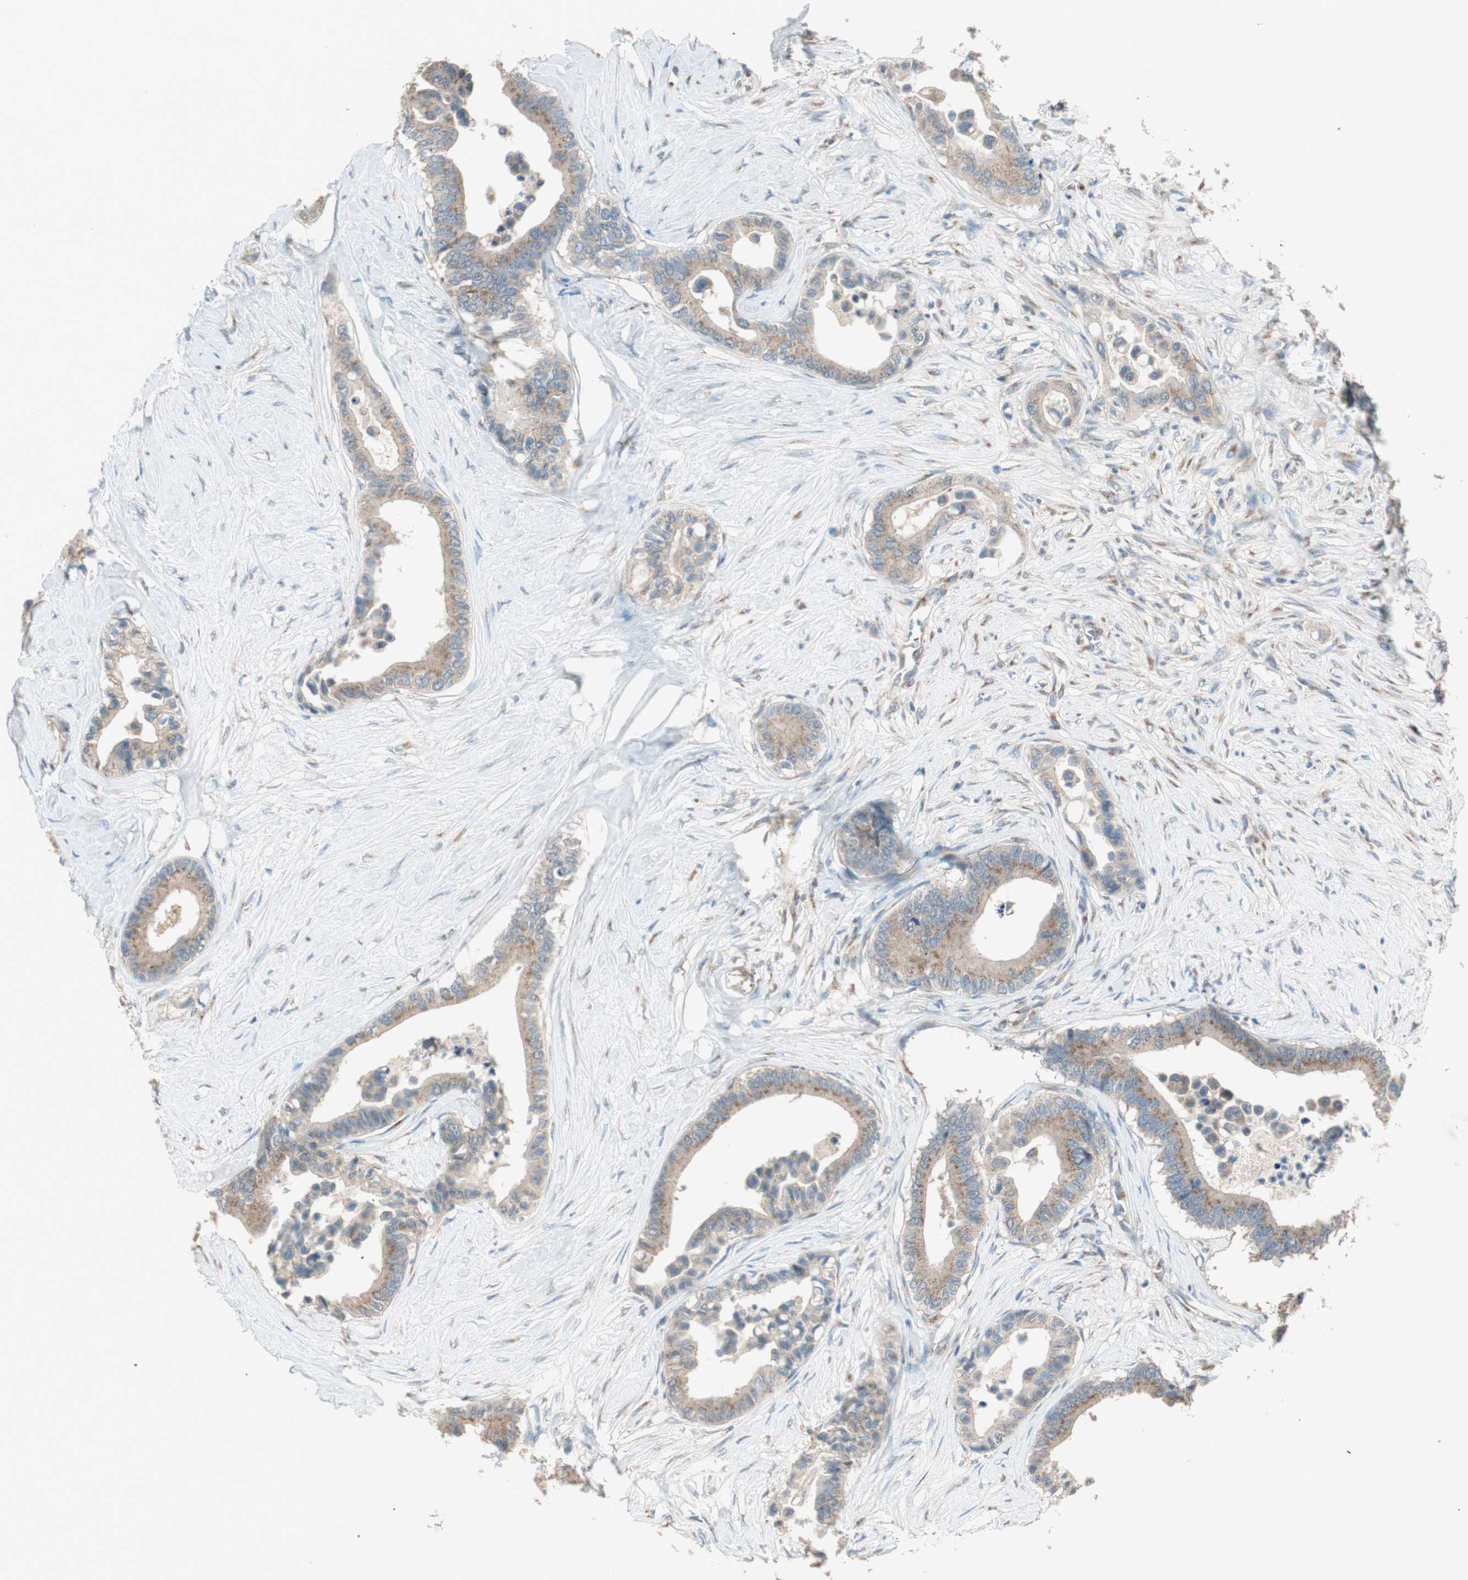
{"staining": {"intensity": "moderate", "quantity": ">75%", "location": "cytoplasmic/membranous"}, "tissue": "colorectal cancer", "cell_type": "Tumor cells", "image_type": "cancer", "snomed": [{"axis": "morphology", "description": "Normal tissue, NOS"}, {"axis": "morphology", "description": "Adenocarcinoma, NOS"}, {"axis": "topography", "description": "Colon"}], "caption": "Human colorectal cancer (adenocarcinoma) stained with a brown dye demonstrates moderate cytoplasmic/membranous positive positivity in about >75% of tumor cells.", "gene": "SEC16A", "patient": {"sex": "male", "age": 82}}